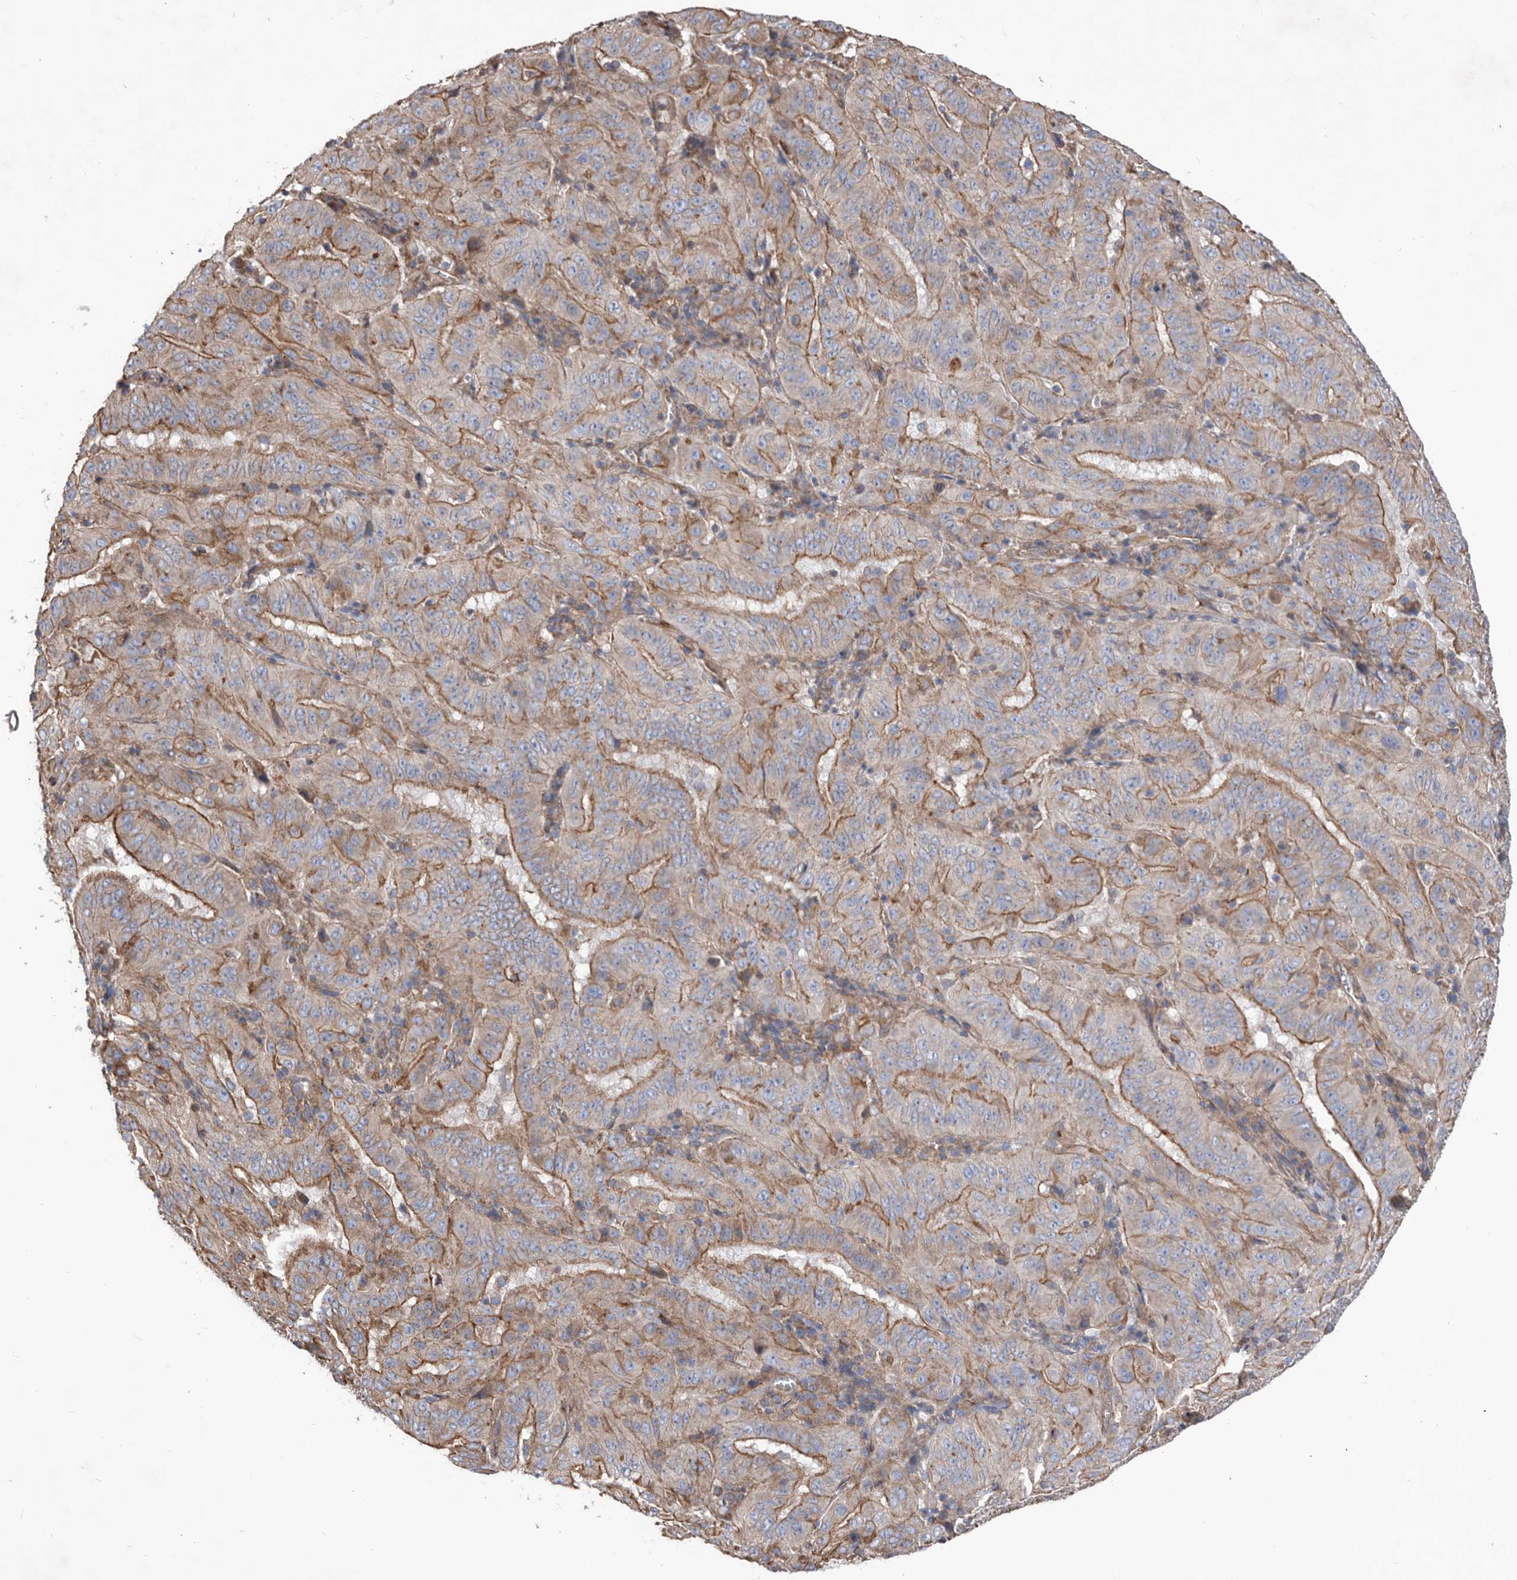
{"staining": {"intensity": "moderate", "quantity": "25%-75%", "location": "cytoplasmic/membranous"}, "tissue": "pancreatic cancer", "cell_type": "Tumor cells", "image_type": "cancer", "snomed": [{"axis": "morphology", "description": "Adenocarcinoma, NOS"}, {"axis": "topography", "description": "Pancreas"}], "caption": "Moderate cytoplasmic/membranous protein positivity is appreciated in approximately 25%-75% of tumor cells in pancreatic adenocarcinoma.", "gene": "ATP13A3", "patient": {"sex": "male", "age": 63}}